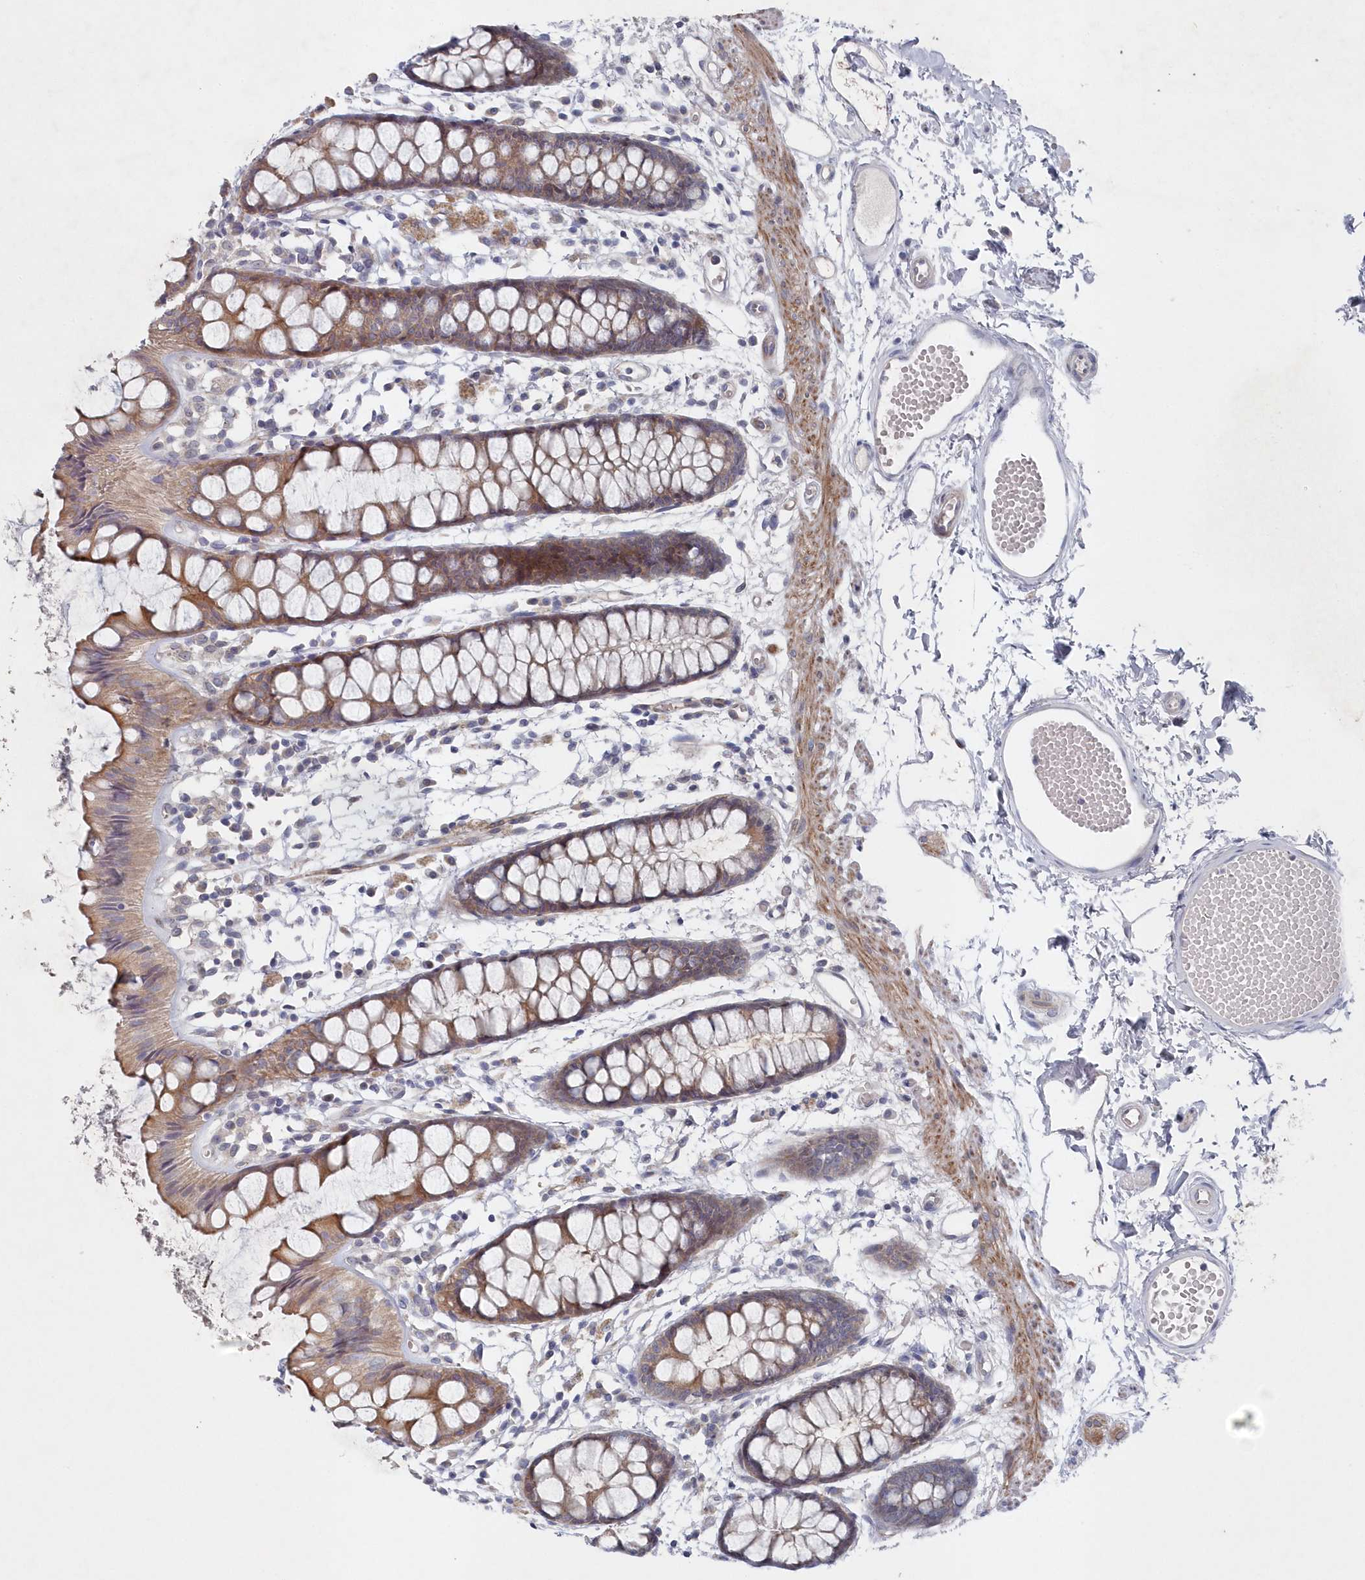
{"staining": {"intensity": "moderate", "quantity": ">75%", "location": "cytoplasmic/membranous"}, "tissue": "rectum", "cell_type": "Glandular cells", "image_type": "normal", "snomed": [{"axis": "morphology", "description": "Normal tissue, NOS"}, {"axis": "topography", "description": "Rectum"}], "caption": "Protein staining reveals moderate cytoplasmic/membranous positivity in approximately >75% of glandular cells in unremarkable rectum.", "gene": "KIAA1586", "patient": {"sex": "female", "age": 66}}